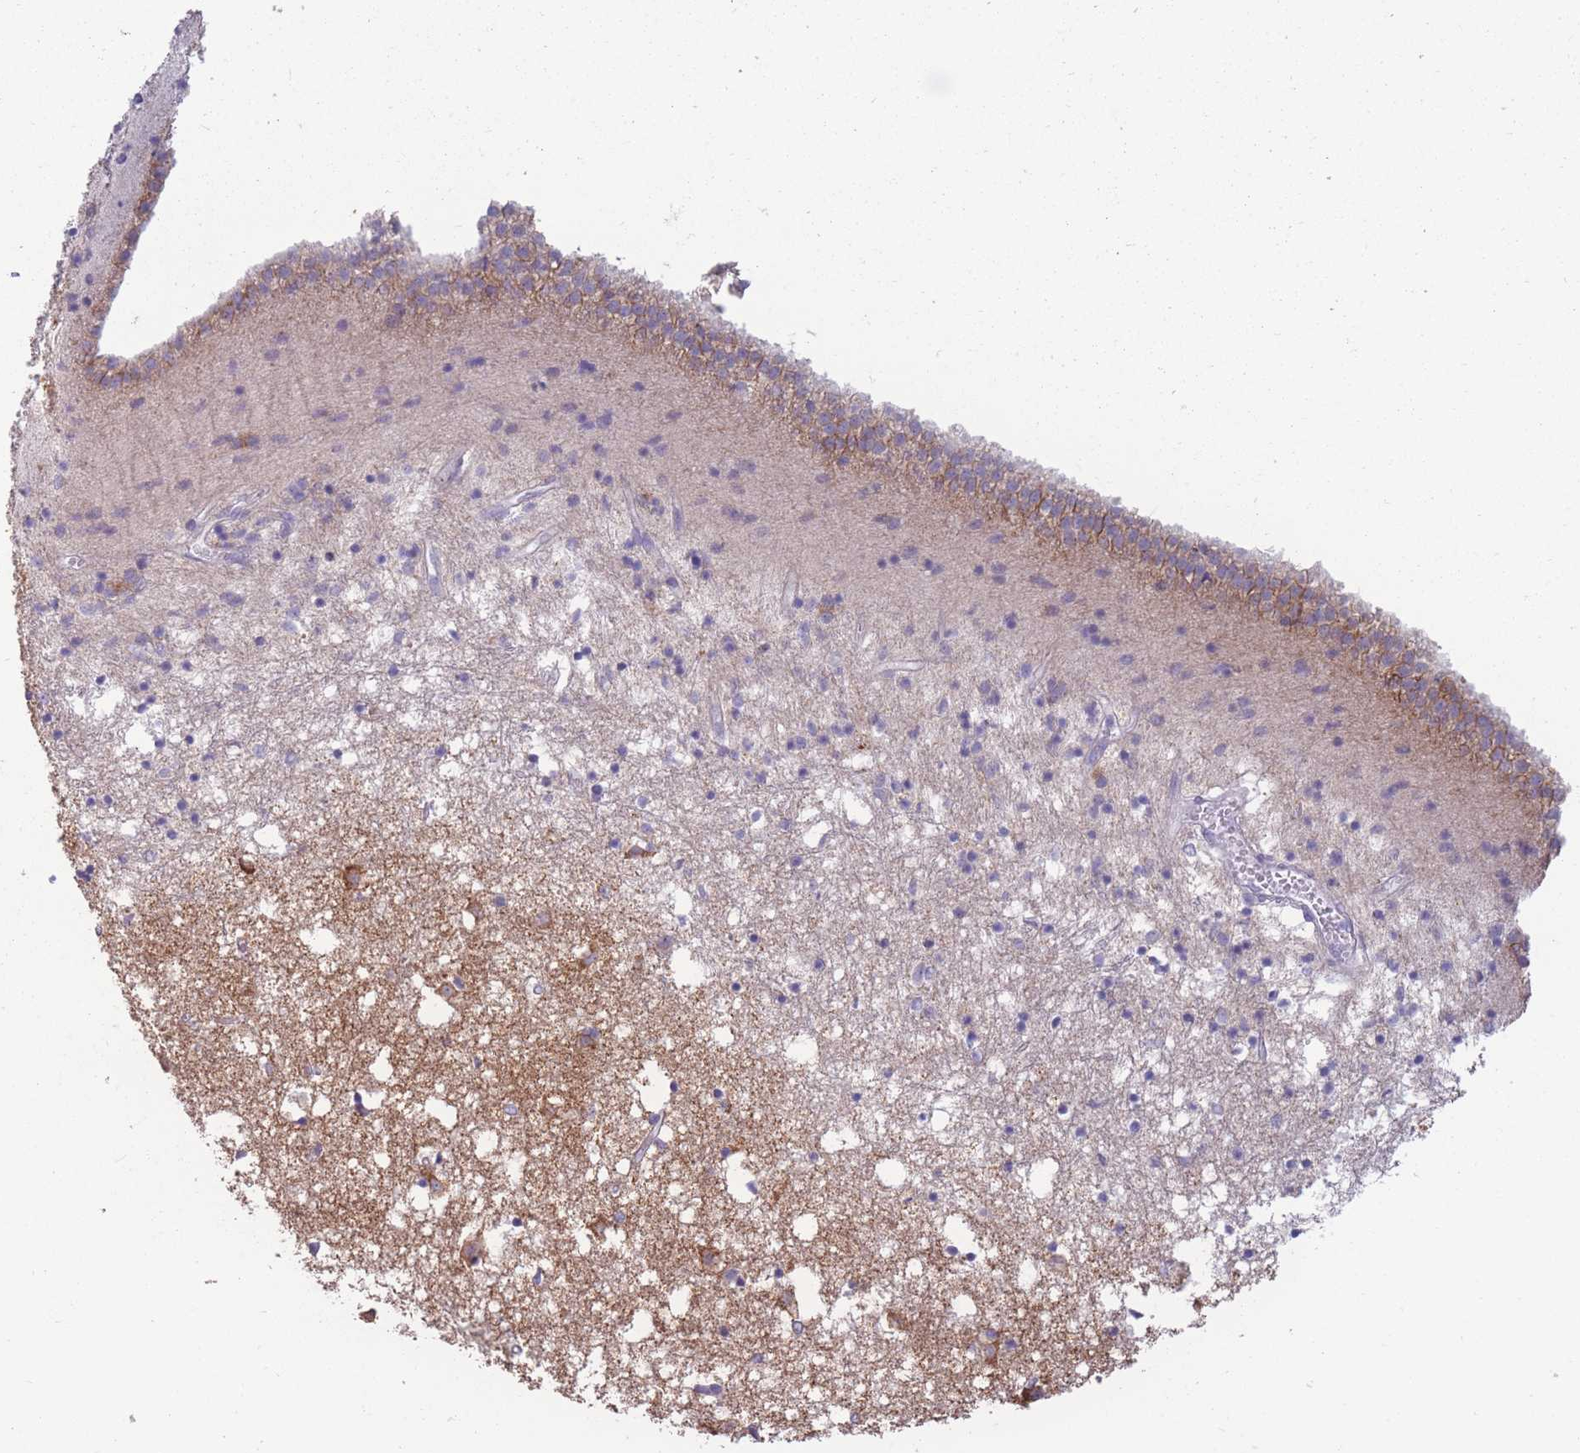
{"staining": {"intensity": "negative", "quantity": "none", "location": "none"}, "tissue": "caudate", "cell_type": "Glial cells", "image_type": "normal", "snomed": [{"axis": "morphology", "description": "Normal tissue, NOS"}, {"axis": "topography", "description": "Lateral ventricle wall"}], "caption": "Immunohistochemistry histopathology image of normal caudate: caudate stained with DAB (3,3'-diaminobenzidine) exhibits no significant protein positivity in glial cells. (Immunohistochemistry (ihc), brightfield microscopy, high magnification).", "gene": "PDE4A", "patient": {"sex": "male", "age": 70}}